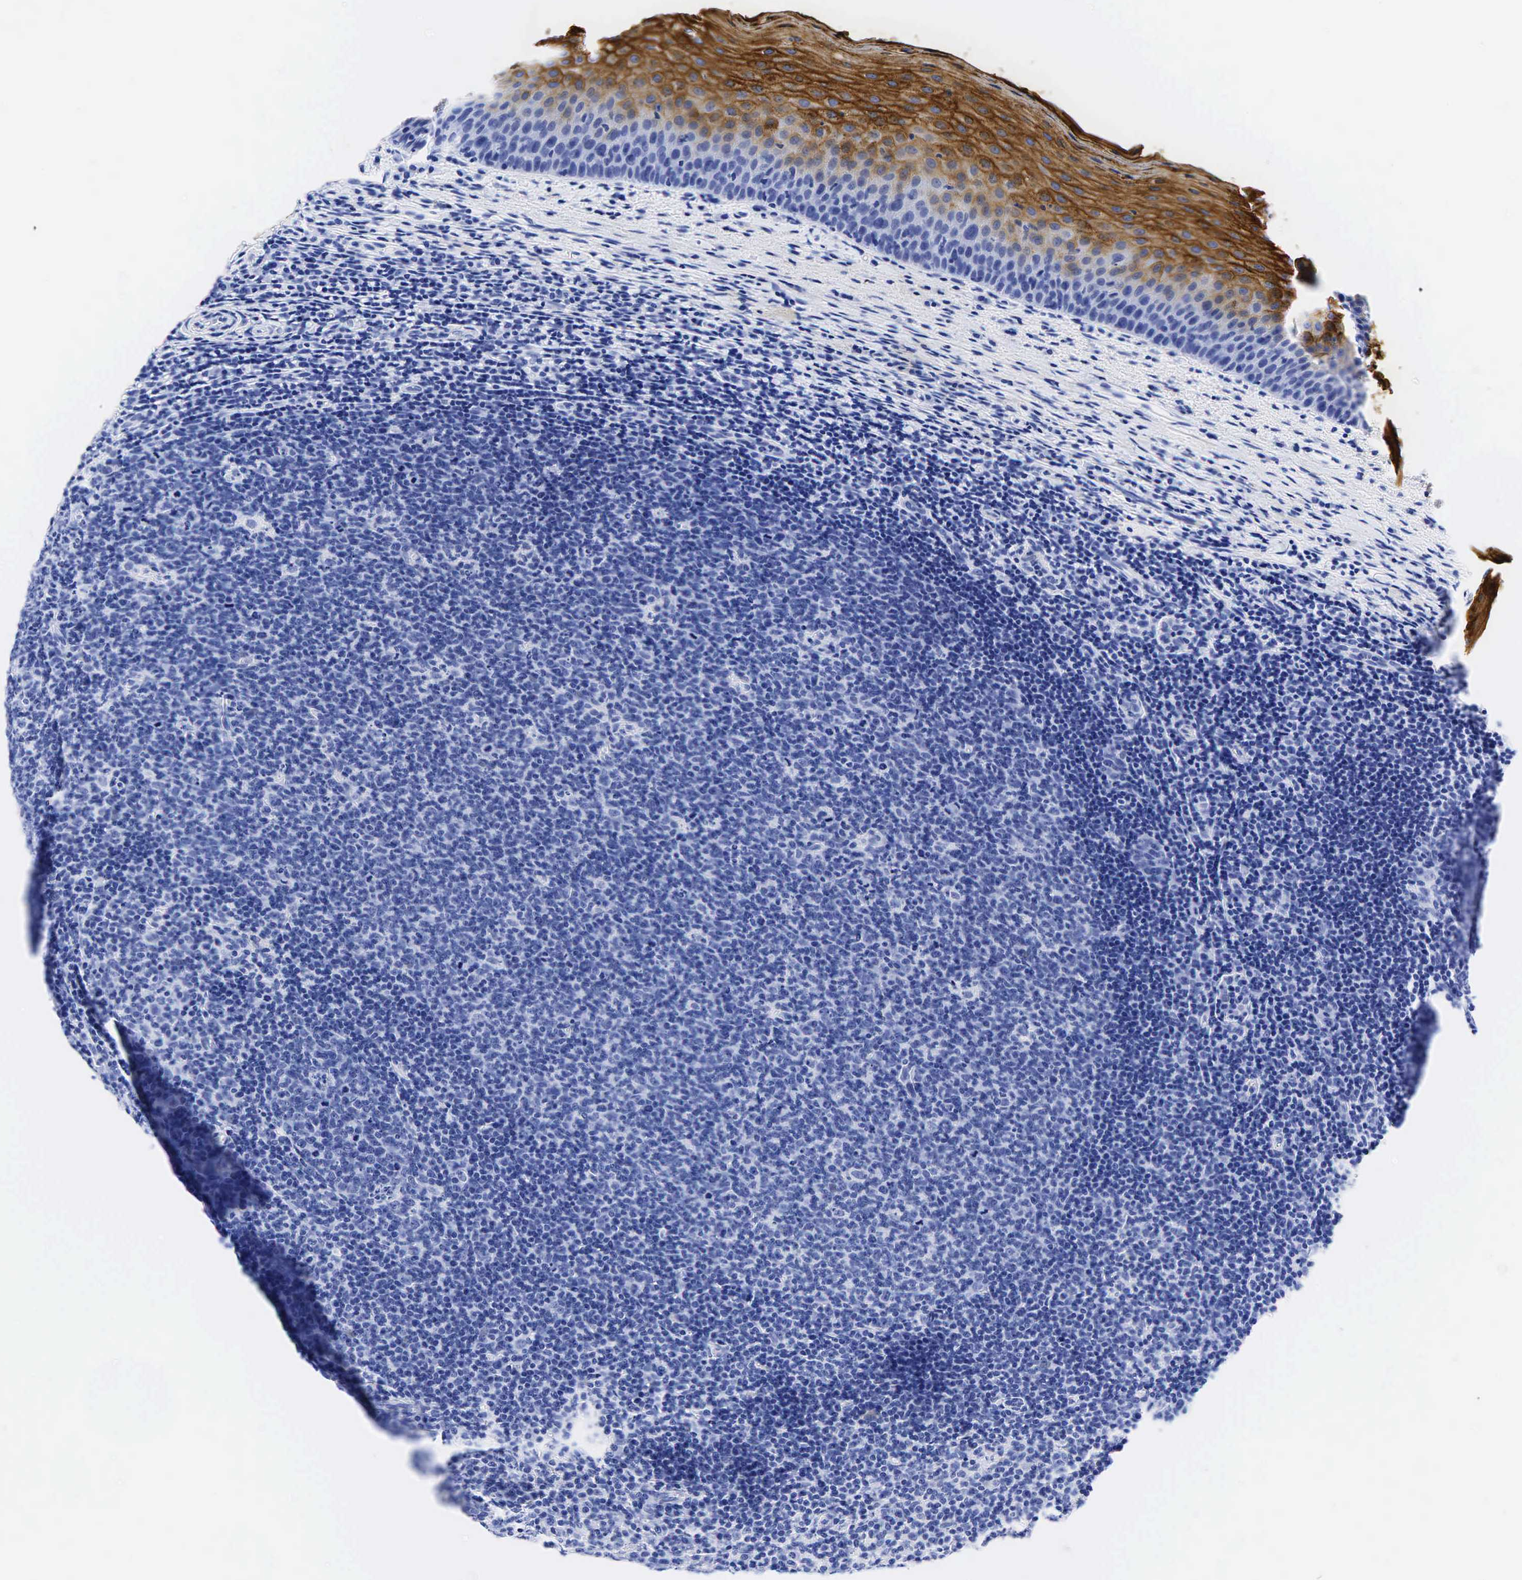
{"staining": {"intensity": "negative", "quantity": "none", "location": "none"}, "tissue": "tonsil", "cell_type": "Germinal center cells", "image_type": "normal", "snomed": [{"axis": "morphology", "description": "Normal tissue, NOS"}, {"axis": "topography", "description": "Tonsil"}], "caption": "Tonsil stained for a protein using immunohistochemistry exhibits no positivity germinal center cells.", "gene": "CEACAM5", "patient": {"sex": "male", "age": 6}}